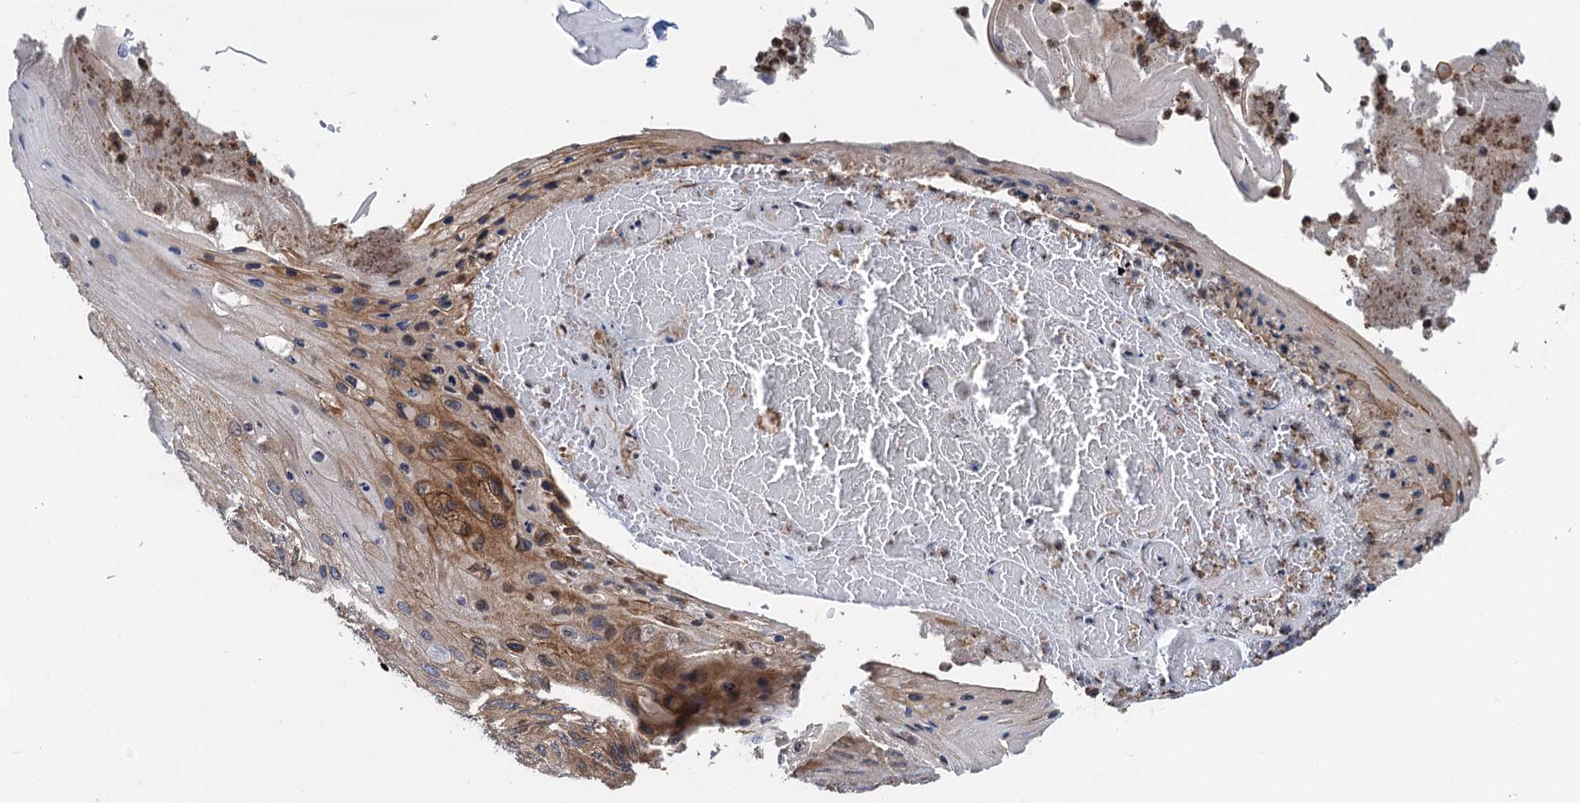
{"staining": {"intensity": "moderate", "quantity": "25%-75%", "location": "cytoplasmic/membranous"}, "tissue": "skin cancer", "cell_type": "Tumor cells", "image_type": "cancer", "snomed": [{"axis": "morphology", "description": "Squamous cell carcinoma, NOS"}, {"axis": "topography", "description": "Skin"}], "caption": "A photomicrograph of squamous cell carcinoma (skin) stained for a protein exhibits moderate cytoplasmic/membranous brown staining in tumor cells.", "gene": "ARMC5", "patient": {"sex": "female", "age": 88}}